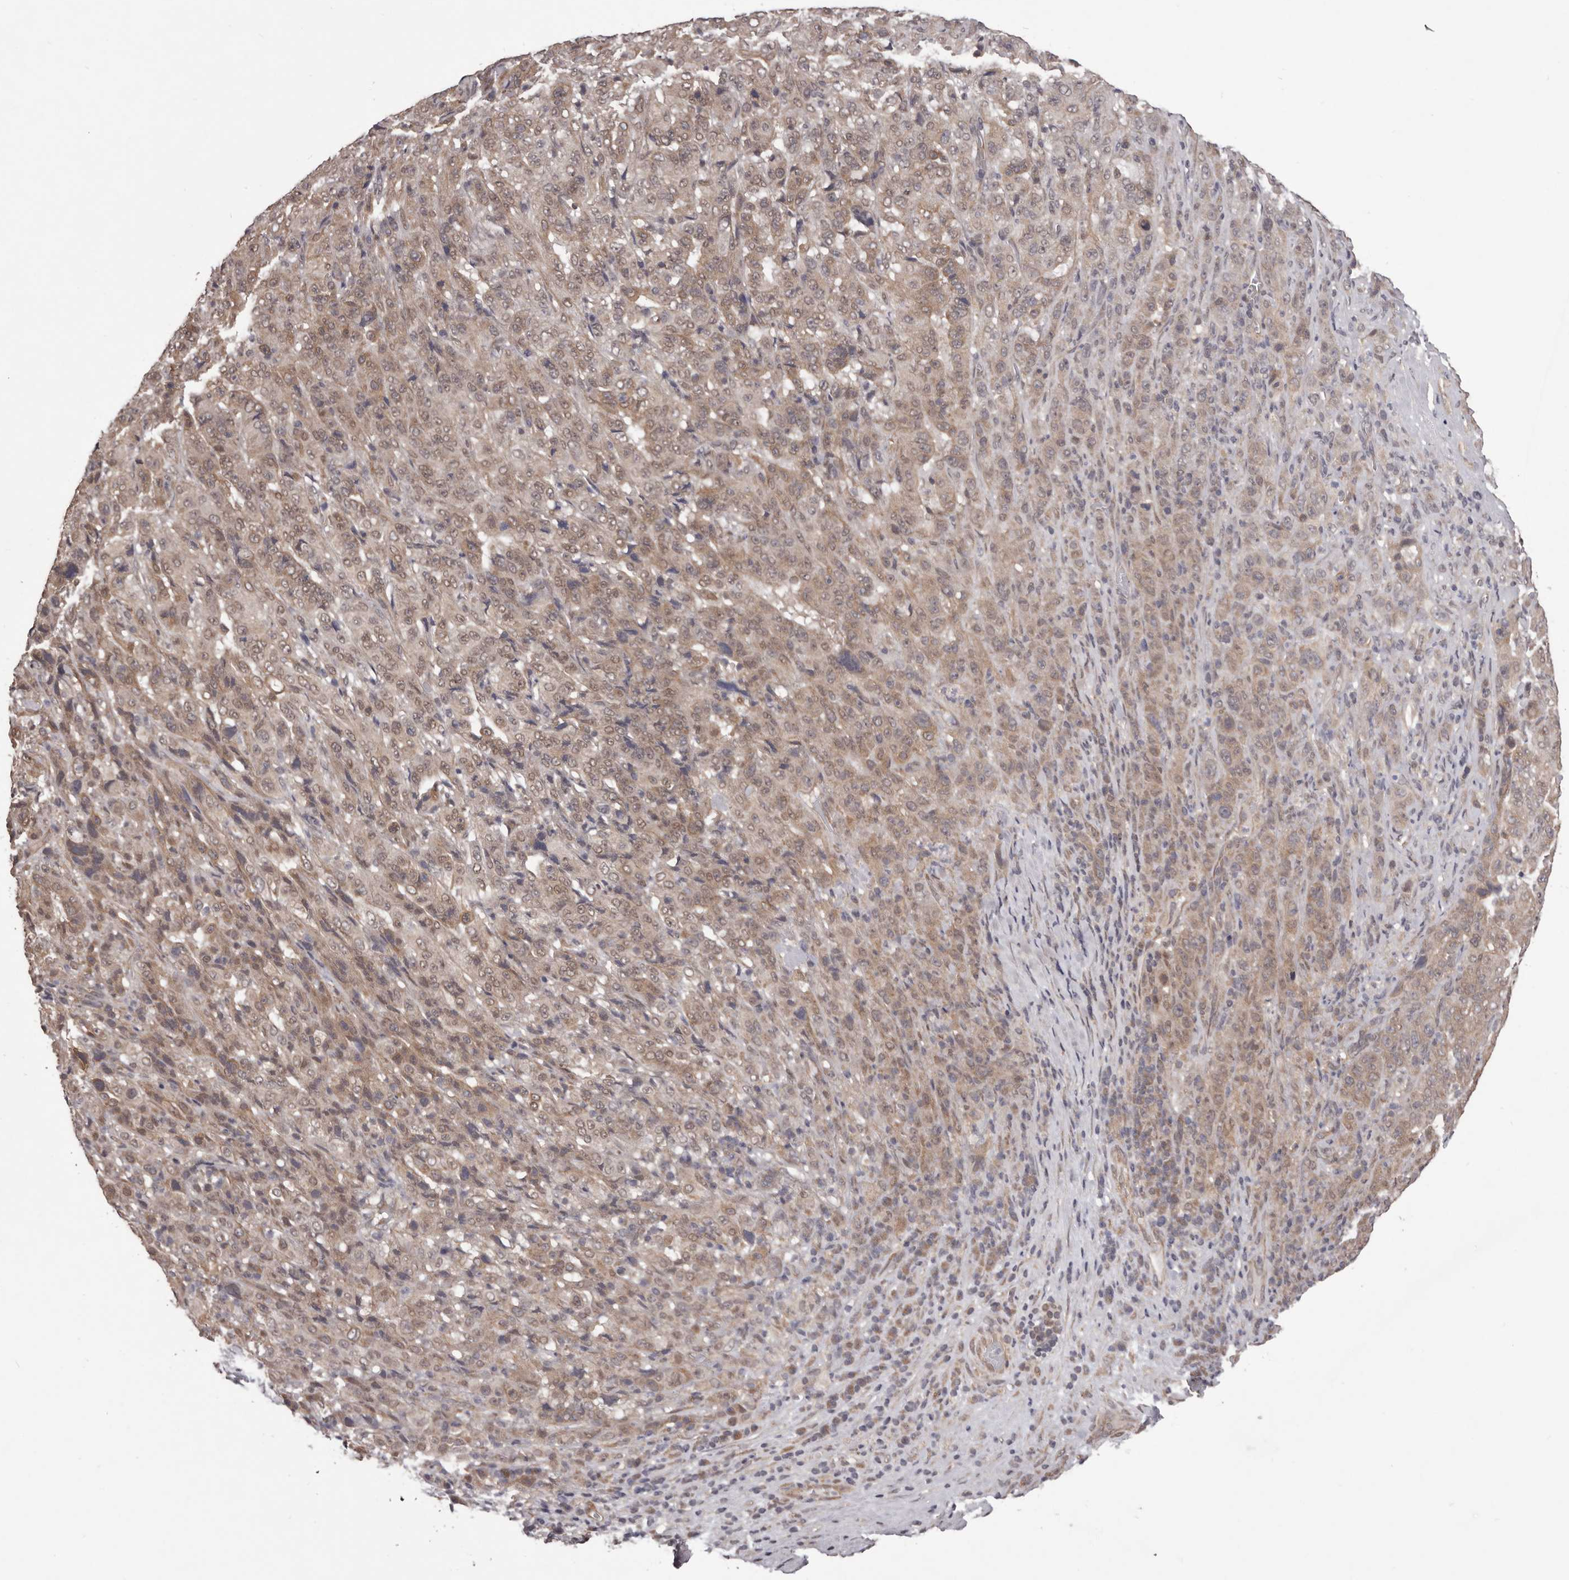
{"staining": {"intensity": "weak", "quantity": ">75%", "location": "cytoplasmic/membranous,nuclear"}, "tissue": "pancreatic cancer", "cell_type": "Tumor cells", "image_type": "cancer", "snomed": [{"axis": "morphology", "description": "Adenocarcinoma, NOS"}, {"axis": "topography", "description": "Pancreas"}], "caption": "Immunohistochemistry (IHC) image of neoplastic tissue: human pancreatic cancer stained using immunohistochemistry (IHC) displays low levels of weak protein expression localized specifically in the cytoplasmic/membranous and nuclear of tumor cells, appearing as a cytoplasmic/membranous and nuclear brown color.", "gene": "CELF3", "patient": {"sex": "male", "age": 63}}